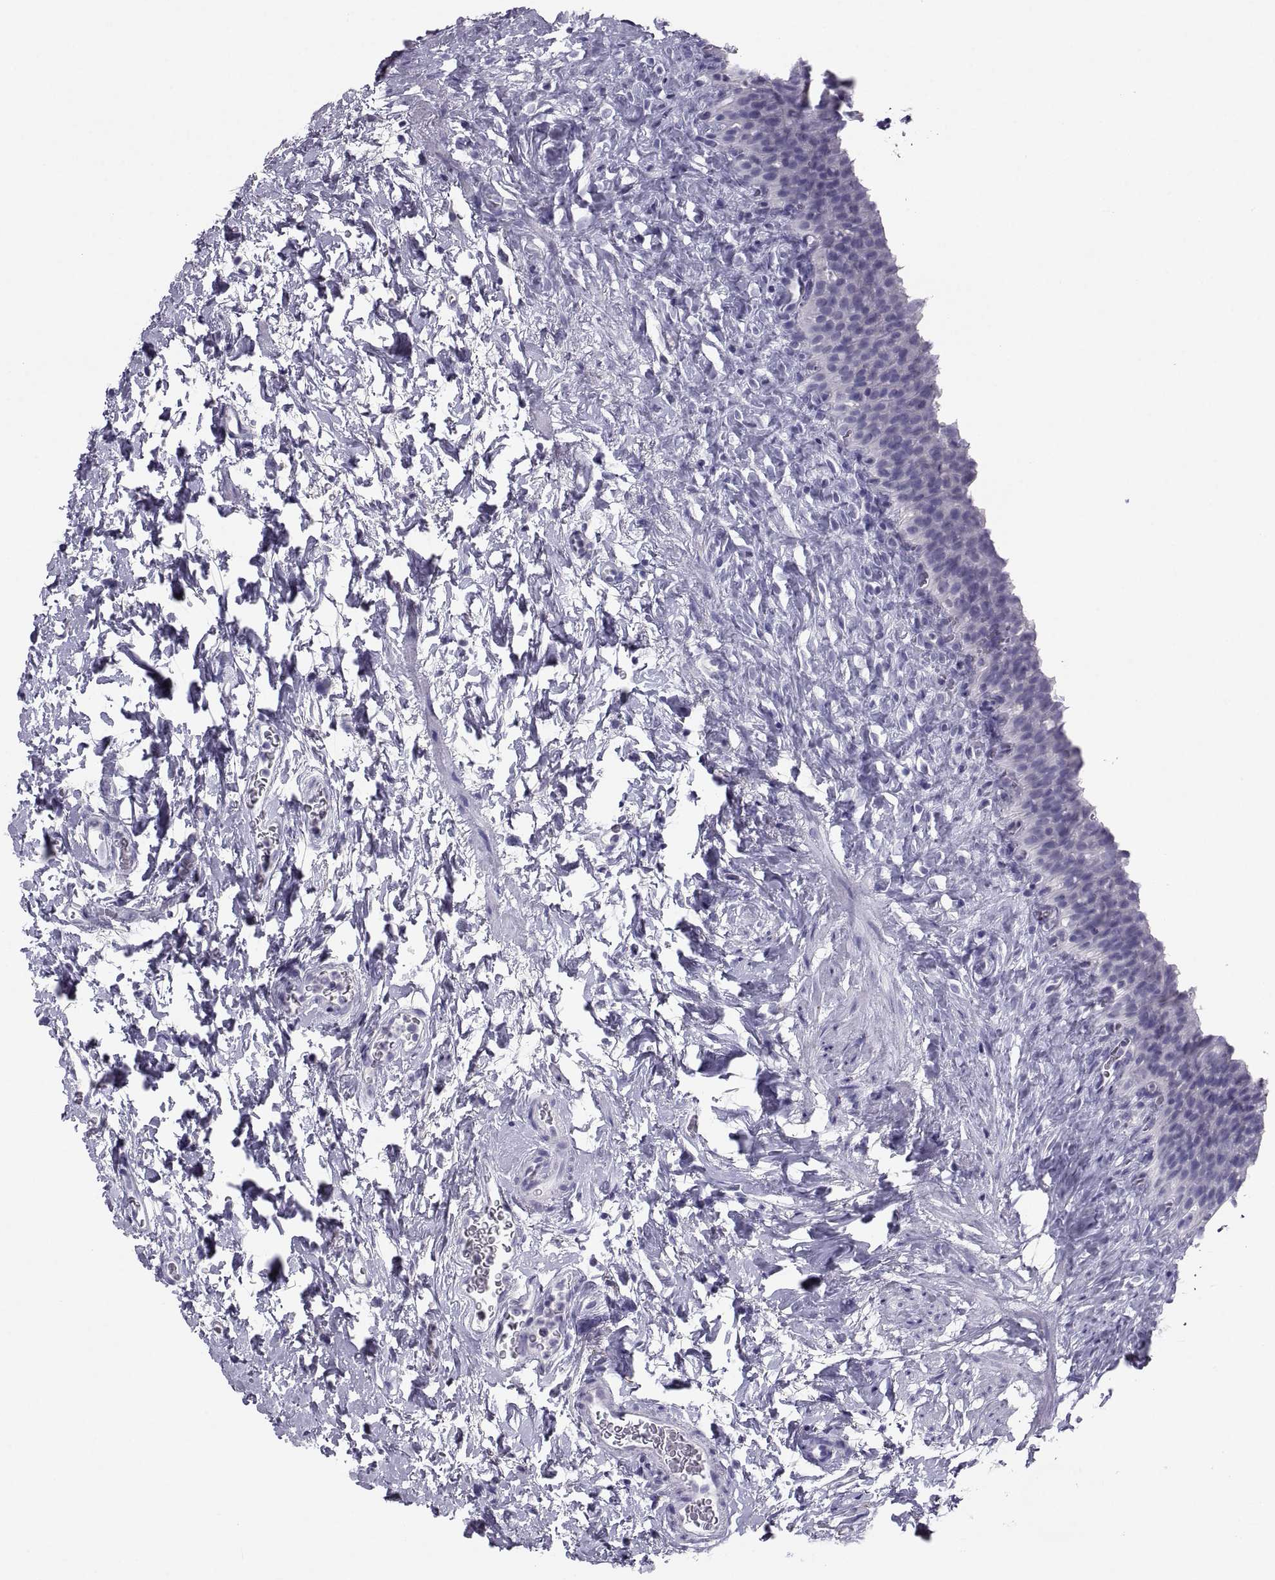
{"staining": {"intensity": "negative", "quantity": "none", "location": "none"}, "tissue": "urinary bladder", "cell_type": "Urothelial cells", "image_type": "normal", "snomed": [{"axis": "morphology", "description": "Normal tissue, NOS"}, {"axis": "topography", "description": "Urinary bladder"}], "caption": "Immunohistochemical staining of normal human urinary bladder displays no significant expression in urothelial cells.", "gene": "PCSK1N", "patient": {"sex": "male", "age": 76}}